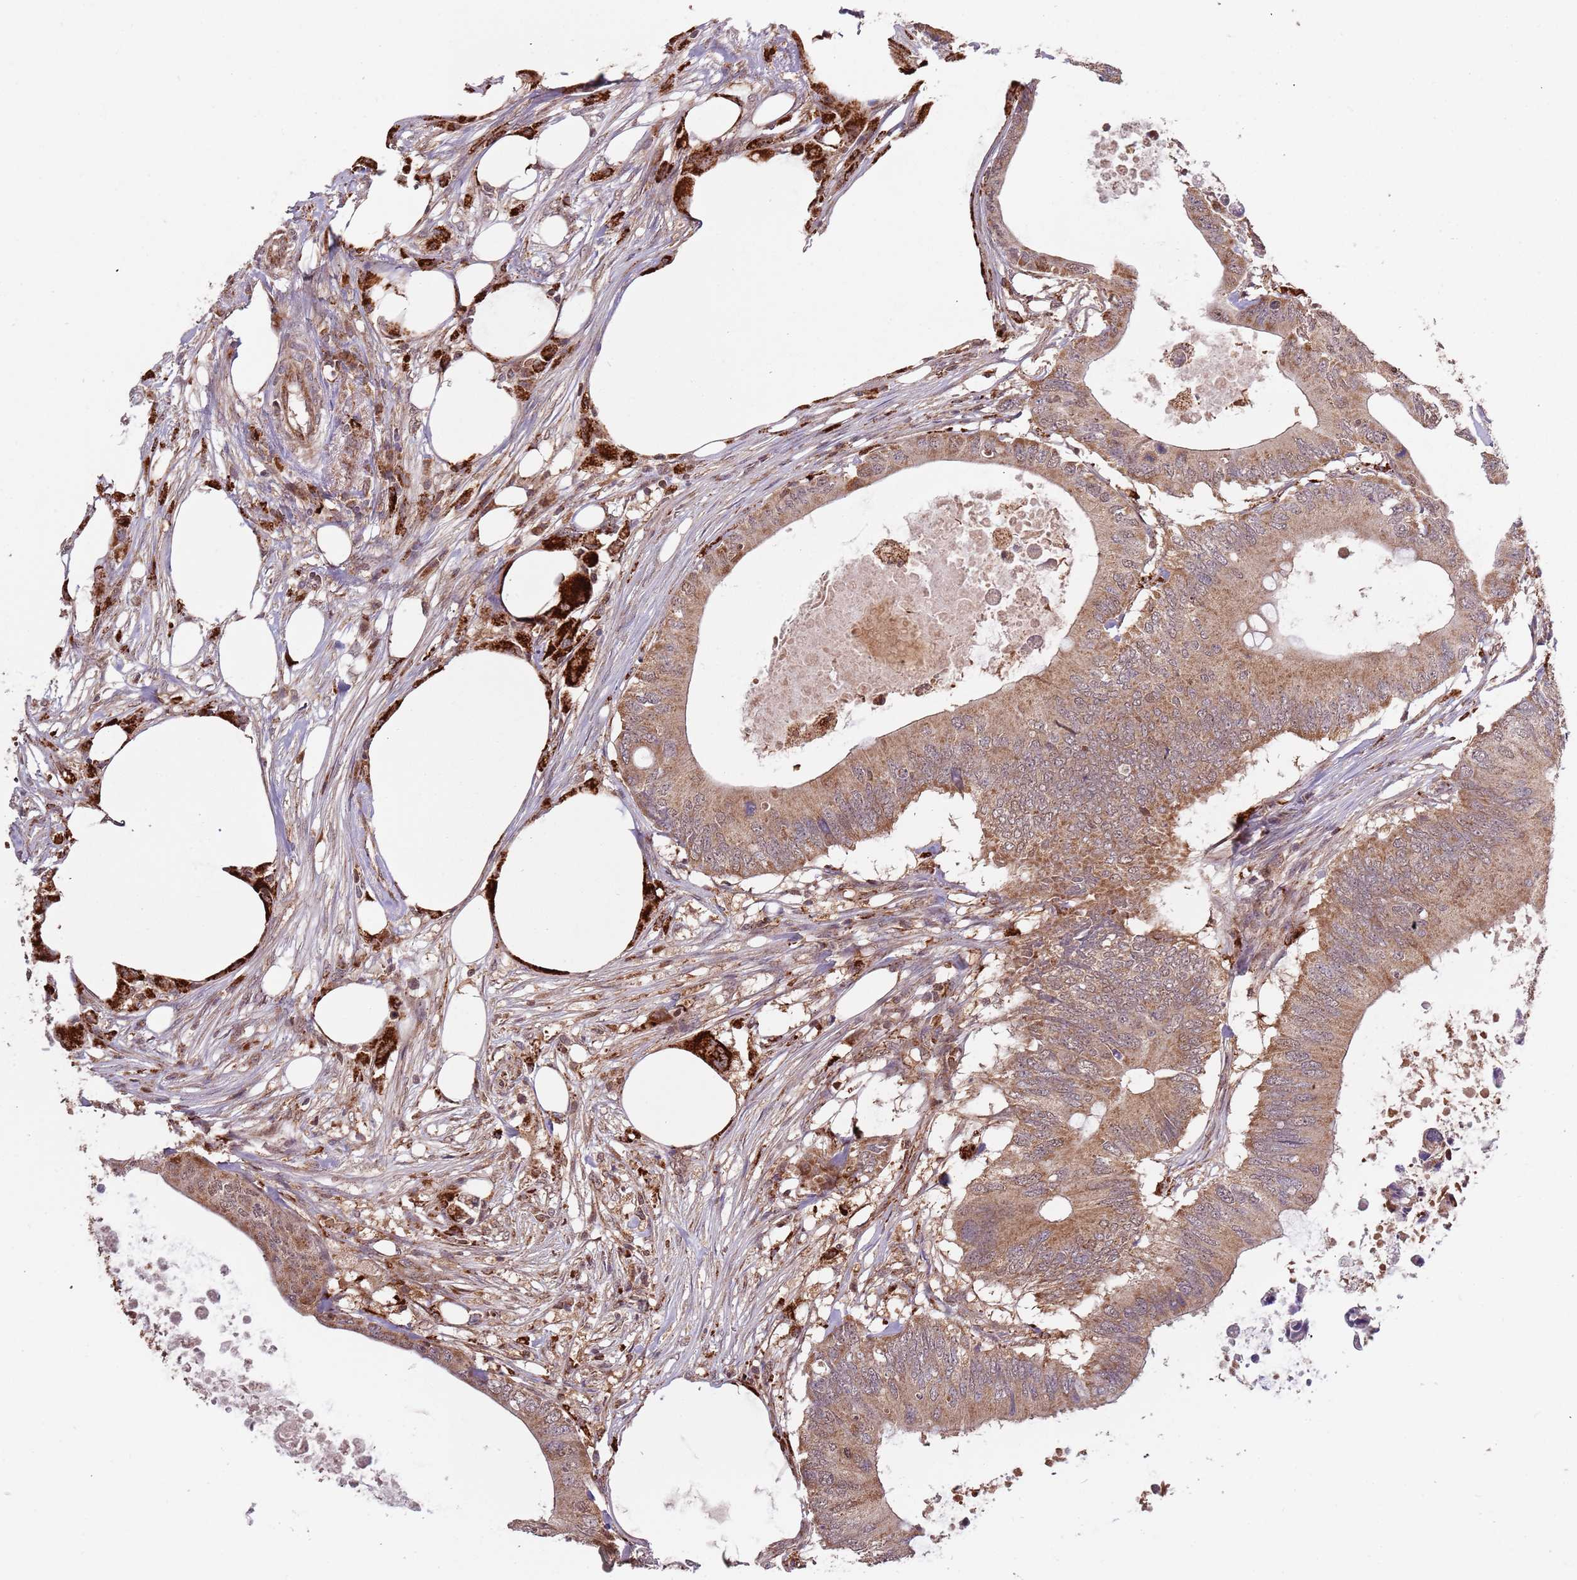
{"staining": {"intensity": "moderate", "quantity": ">75%", "location": "cytoplasmic/membranous"}, "tissue": "colorectal cancer", "cell_type": "Tumor cells", "image_type": "cancer", "snomed": [{"axis": "morphology", "description": "Adenocarcinoma, NOS"}, {"axis": "topography", "description": "Colon"}], "caption": "Human colorectal cancer (adenocarcinoma) stained with a brown dye reveals moderate cytoplasmic/membranous positive expression in about >75% of tumor cells.", "gene": "IL17RD", "patient": {"sex": "male", "age": 71}}